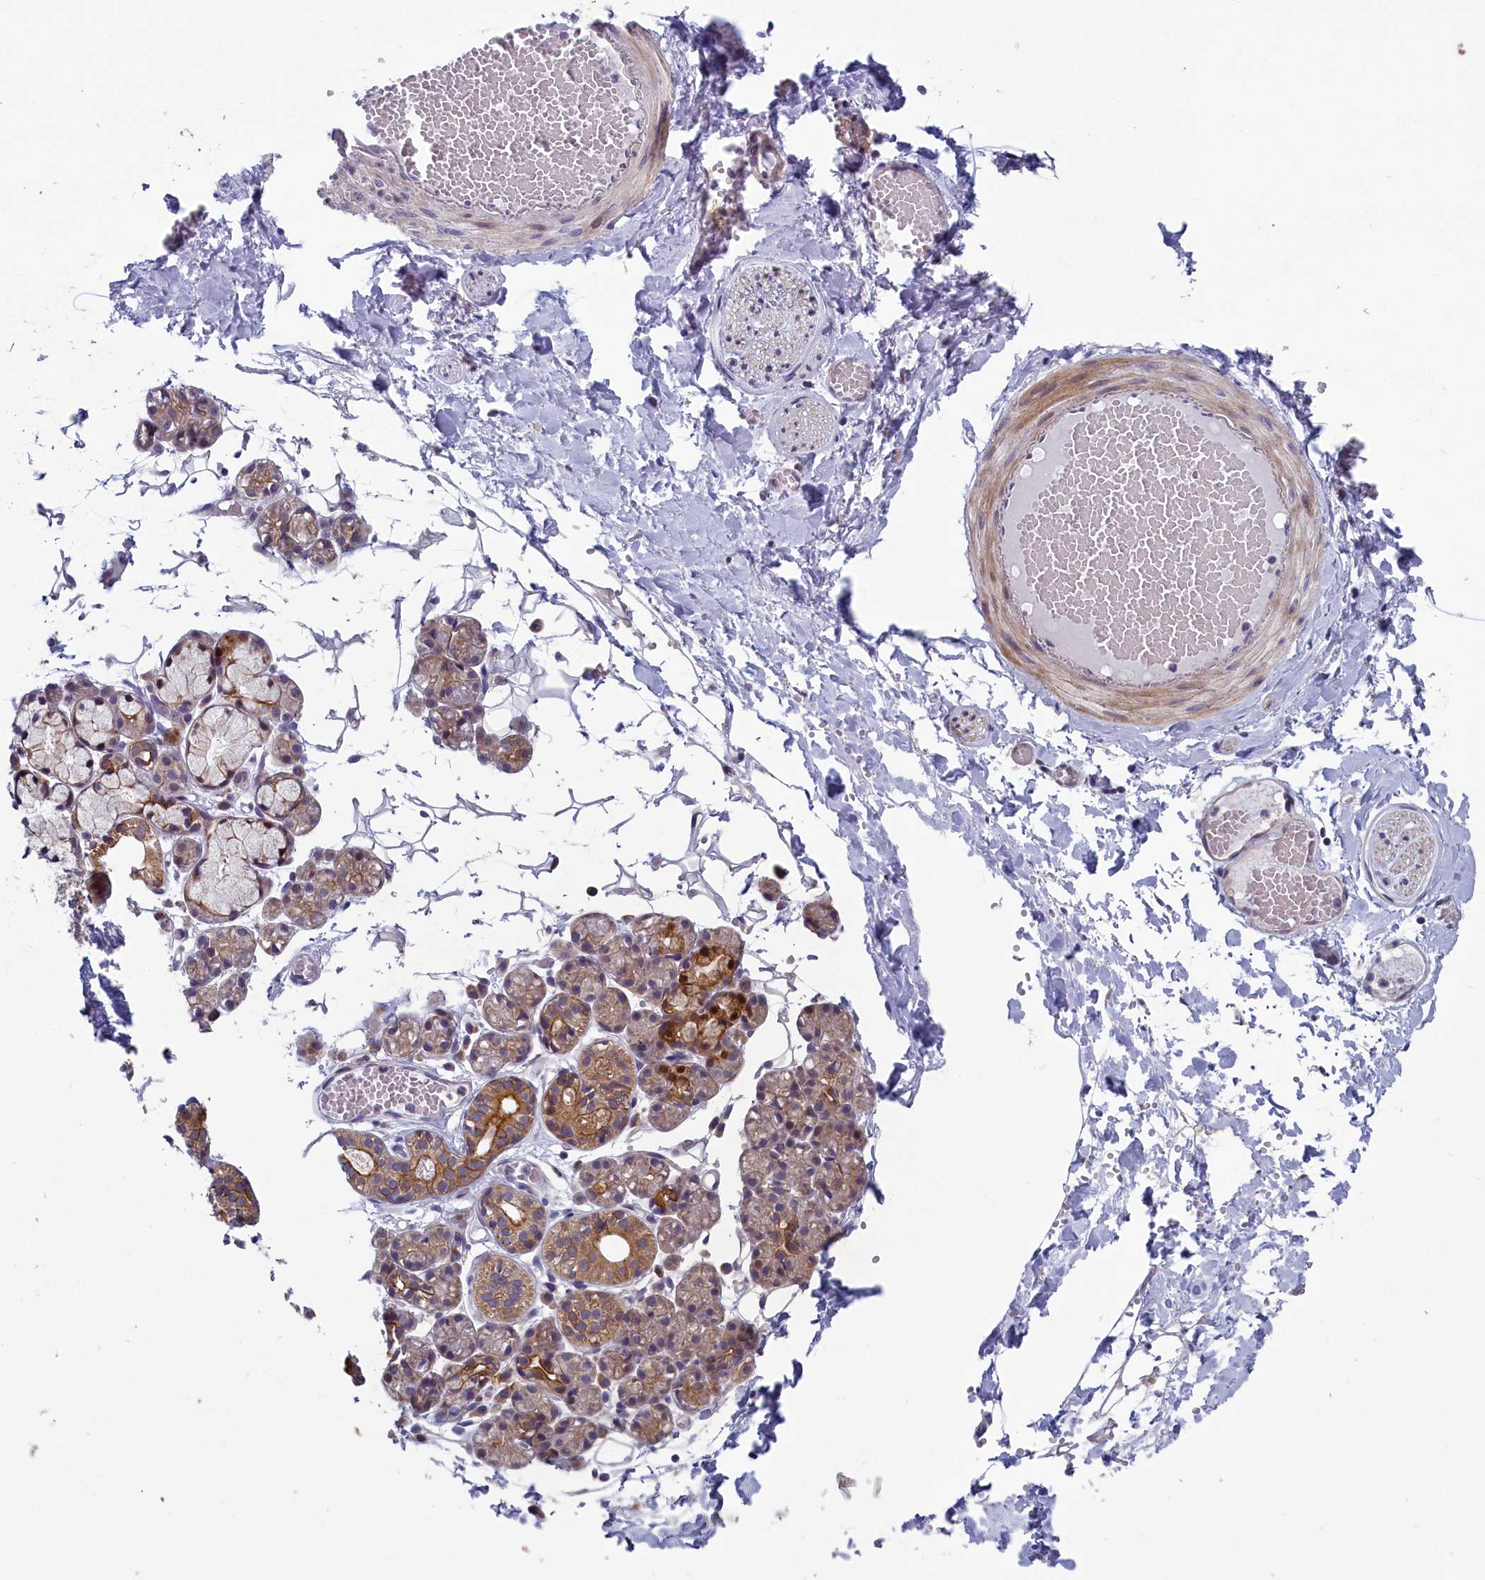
{"staining": {"intensity": "strong", "quantity": "<25%", "location": "cytoplasmic/membranous"}, "tissue": "salivary gland", "cell_type": "Glandular cells", "image_type": "normal", "snomed": [{"axis": "morphology", "description": "Normal tissue, NOS"}, {"axis": "topography", "description": "Salivary gland"}], "caption": "Strong cytoplasmic/membranous protein staining is identified in approximately <25% of glandular cells in salivary gland. The staining was performed using DAB (3,3'-diaminobenzidine) to visualize the protein expression in brown, while the nuclei were stained in blue with hematoxylin (Magnification: 20x).", "gene": "ANKRD39", "patient": {"sex": "male", "age": 63}}